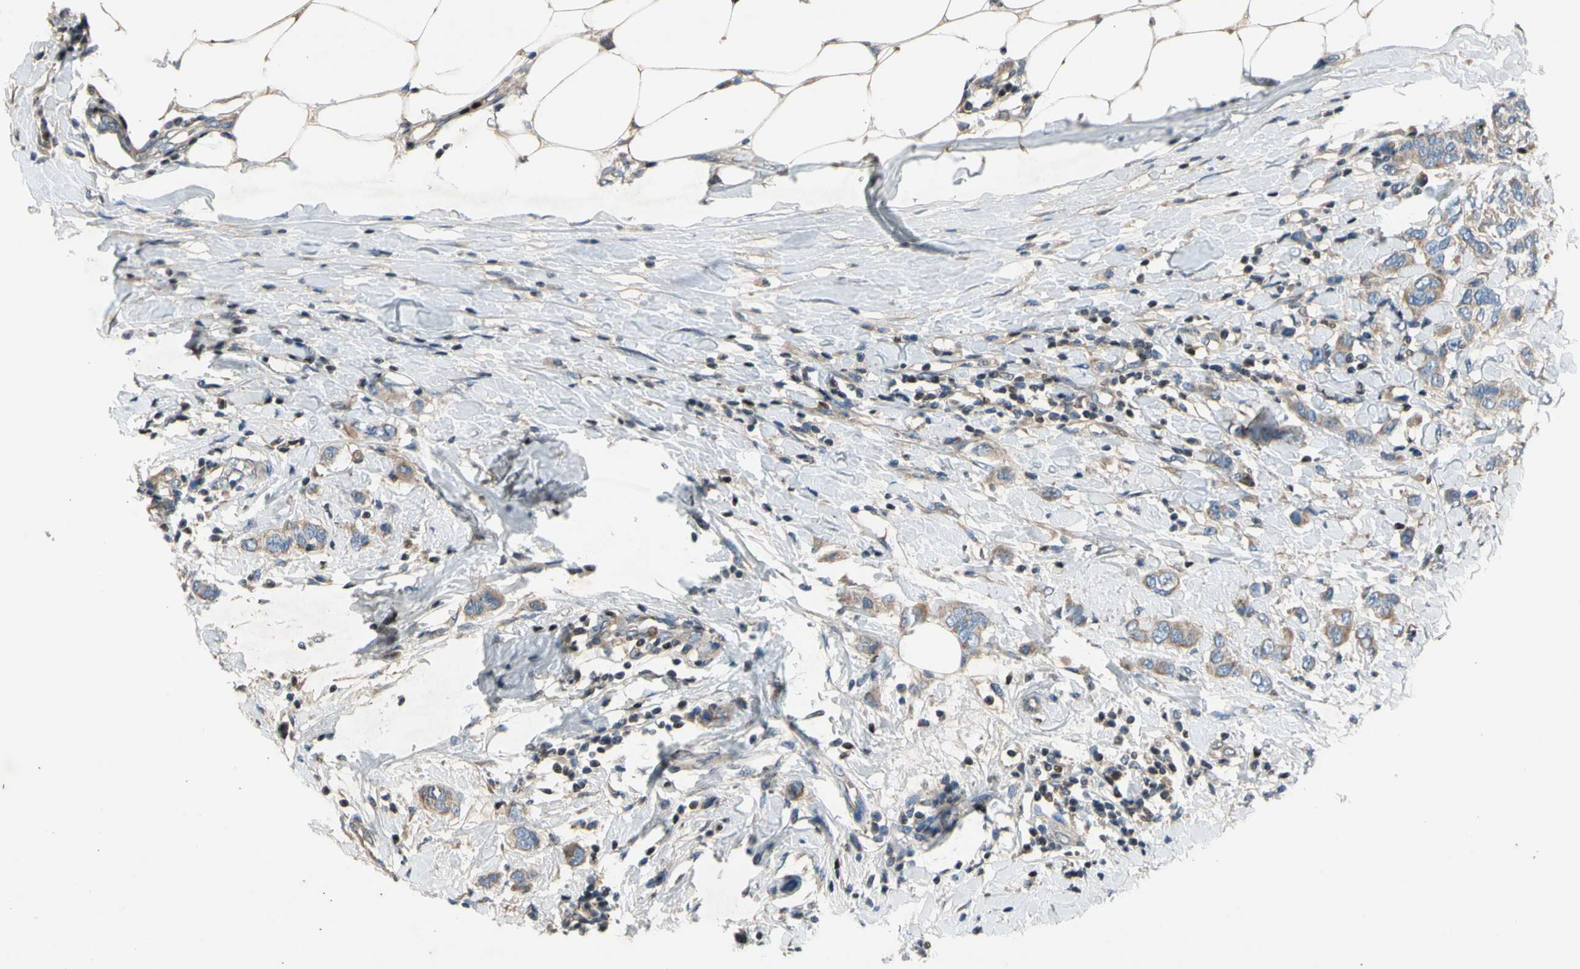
{"staining": {"intensity": "weak", "quantity": ">75%", "location": "cytoplasmic/membranous"}, "tissue": "breast cancer", "cell_type": "Tumor cells", "image_type": "cancer", "snomed": [{"axis": "morphology", "description": "Duct carcinoma"}, {"axis": "topography", "description": "Breast"}], "caption": "This is a micrograph of IHC staining of breast cancer (infiltrating ductal carcinoma), which shows weak staining in the cytoplasmic/membranous of tumor cells.", "gene": "TBX21", "patient": {"sex": "female", "age": 50}}